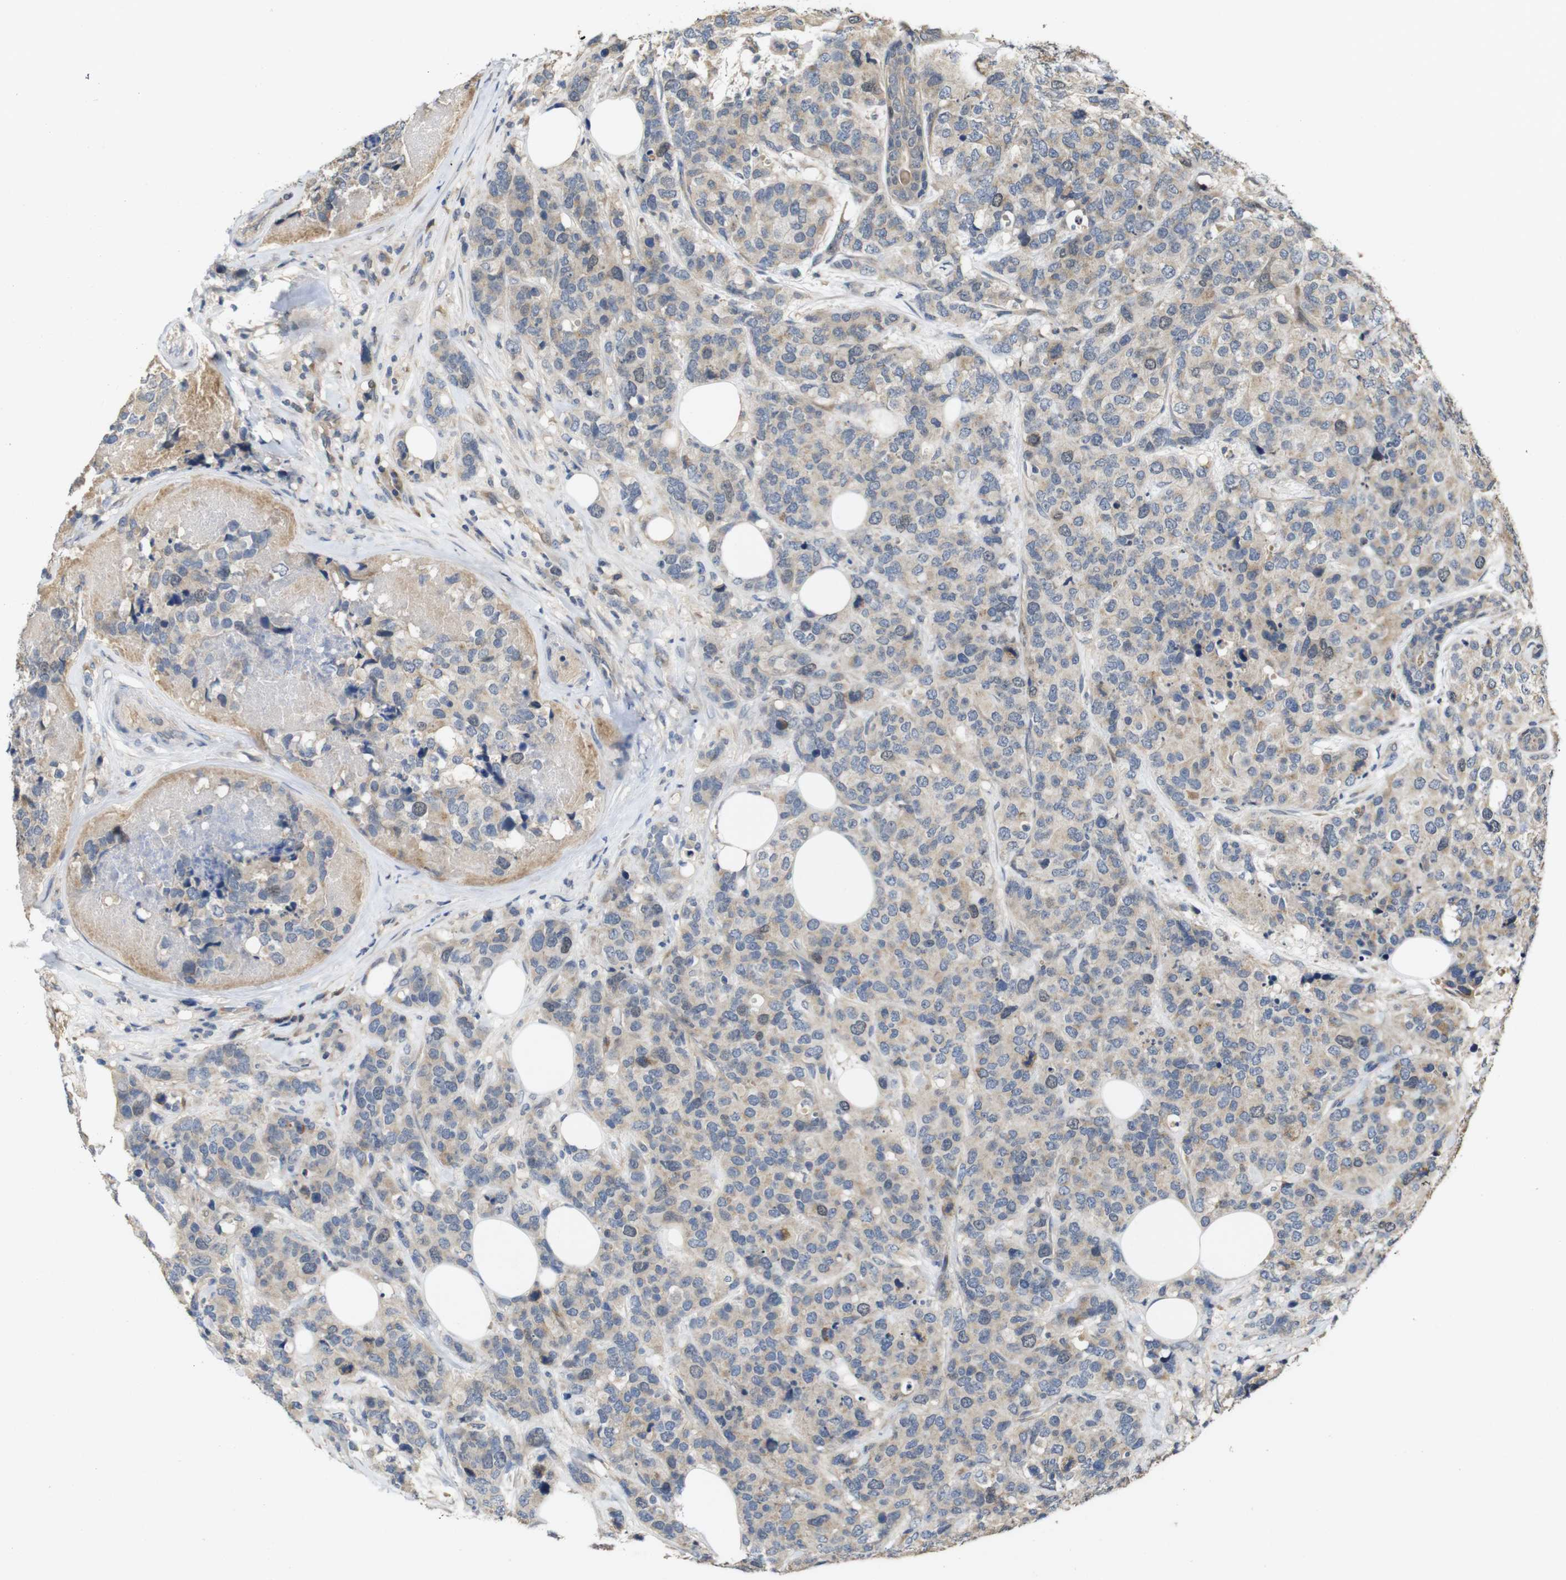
{"staining": {"intensity": "weak", "quantity": ">75%", "location": "cytoplasmic/membranous"}, "tissue": "breast cancer", "cell_type": "Tumor cells", "image_type": "cancer", "snomed": [{"axis": "morphology", "description": "Lobular carcinoma"}, {"axis": "topography", "description": "Breast"}], "caption": "This is an image of IHC staining of breast cancer, which shows weak staining in the cytoplasmic/membranous of tumor cells.", "gene": "PCDHB10", "patient": {"sex": "female", "age": 59}}